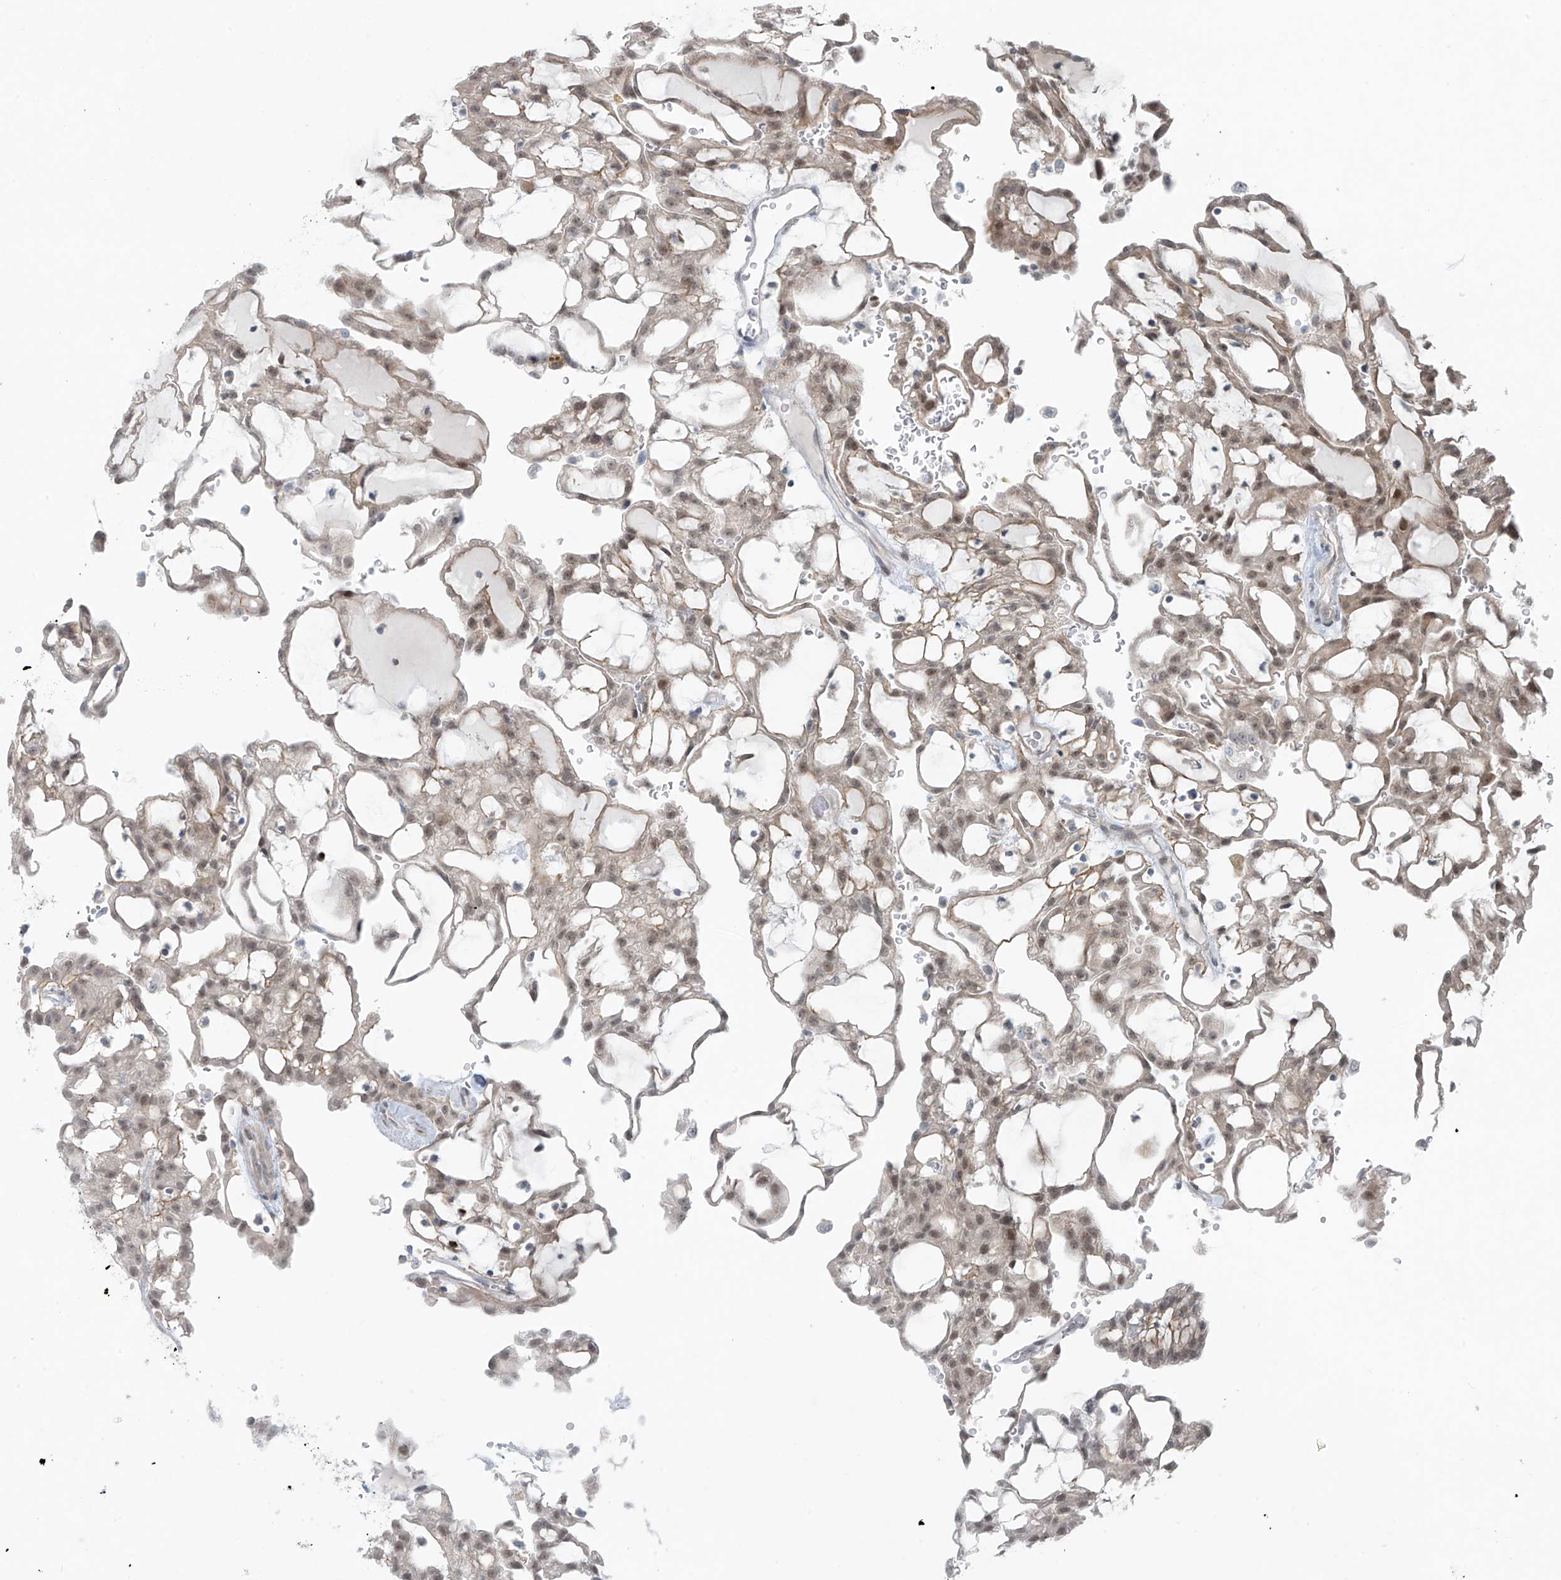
{"staining": {"intensity": "moderate", "quantity": "25%-75%", "location": "nuclear"}, "tissue": "renal cancer", "cell_type": "Tumor cells", "image_type": "cancer", "snomed": [{"axis": "morphology", "description": "Adenocarcinoma, NOS"}, {"axis": "topography", "description": "Kidney"}], "caption": "Immunohistochemical staining of renal cancer (adenocarcinoma) displays moderate nuclear protein staining in about 25%-75% of tumor cells.", "gene": "PPAT", "patient": {"sex": "male", "age": 63}}